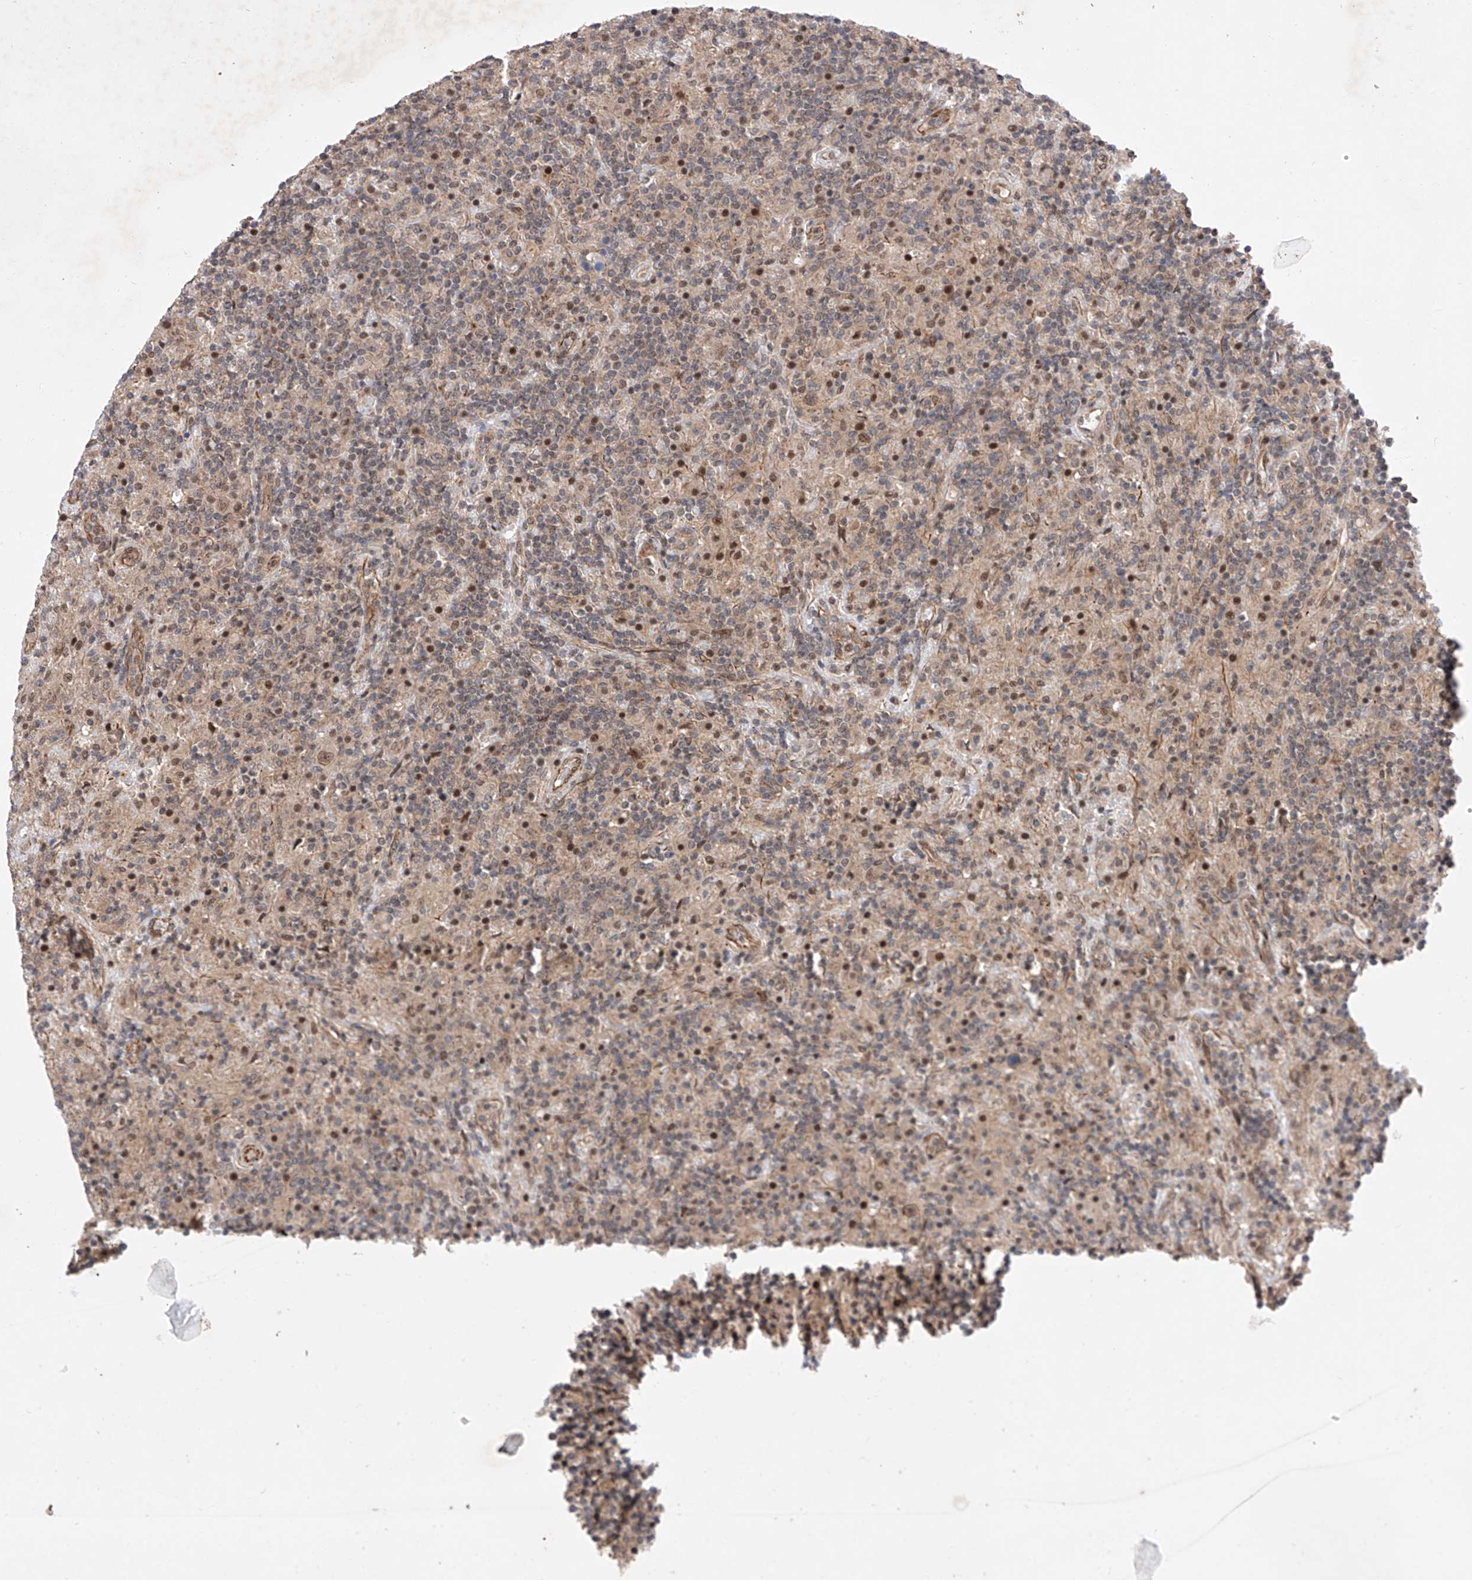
{"staining": {"intensity": "weak", "quantity": "25%-75%", "location": "nuclear"}, "tissue": "lymphoma", "cell_type": "Tumor cells", "image_type": "cancer", "snomed": [{"axis": "morphology", "description": "Hodgkin's disease, NOS"}, {"axis": "topography", "description": "Lymph node"}], "caption": "Brown immunohistochemical staining in Hodgkin's disease reveals weak nuclear positivity in approximately 25%-75% of tumor cells. The staining was performed using DAB (3,3'-diaminobenzidine), with brown indicating positive protein expression. Nuclei are stained blue with hematoxylin.", "gene": "AMD1", "patient": {"sex": "male", "age": 70}}